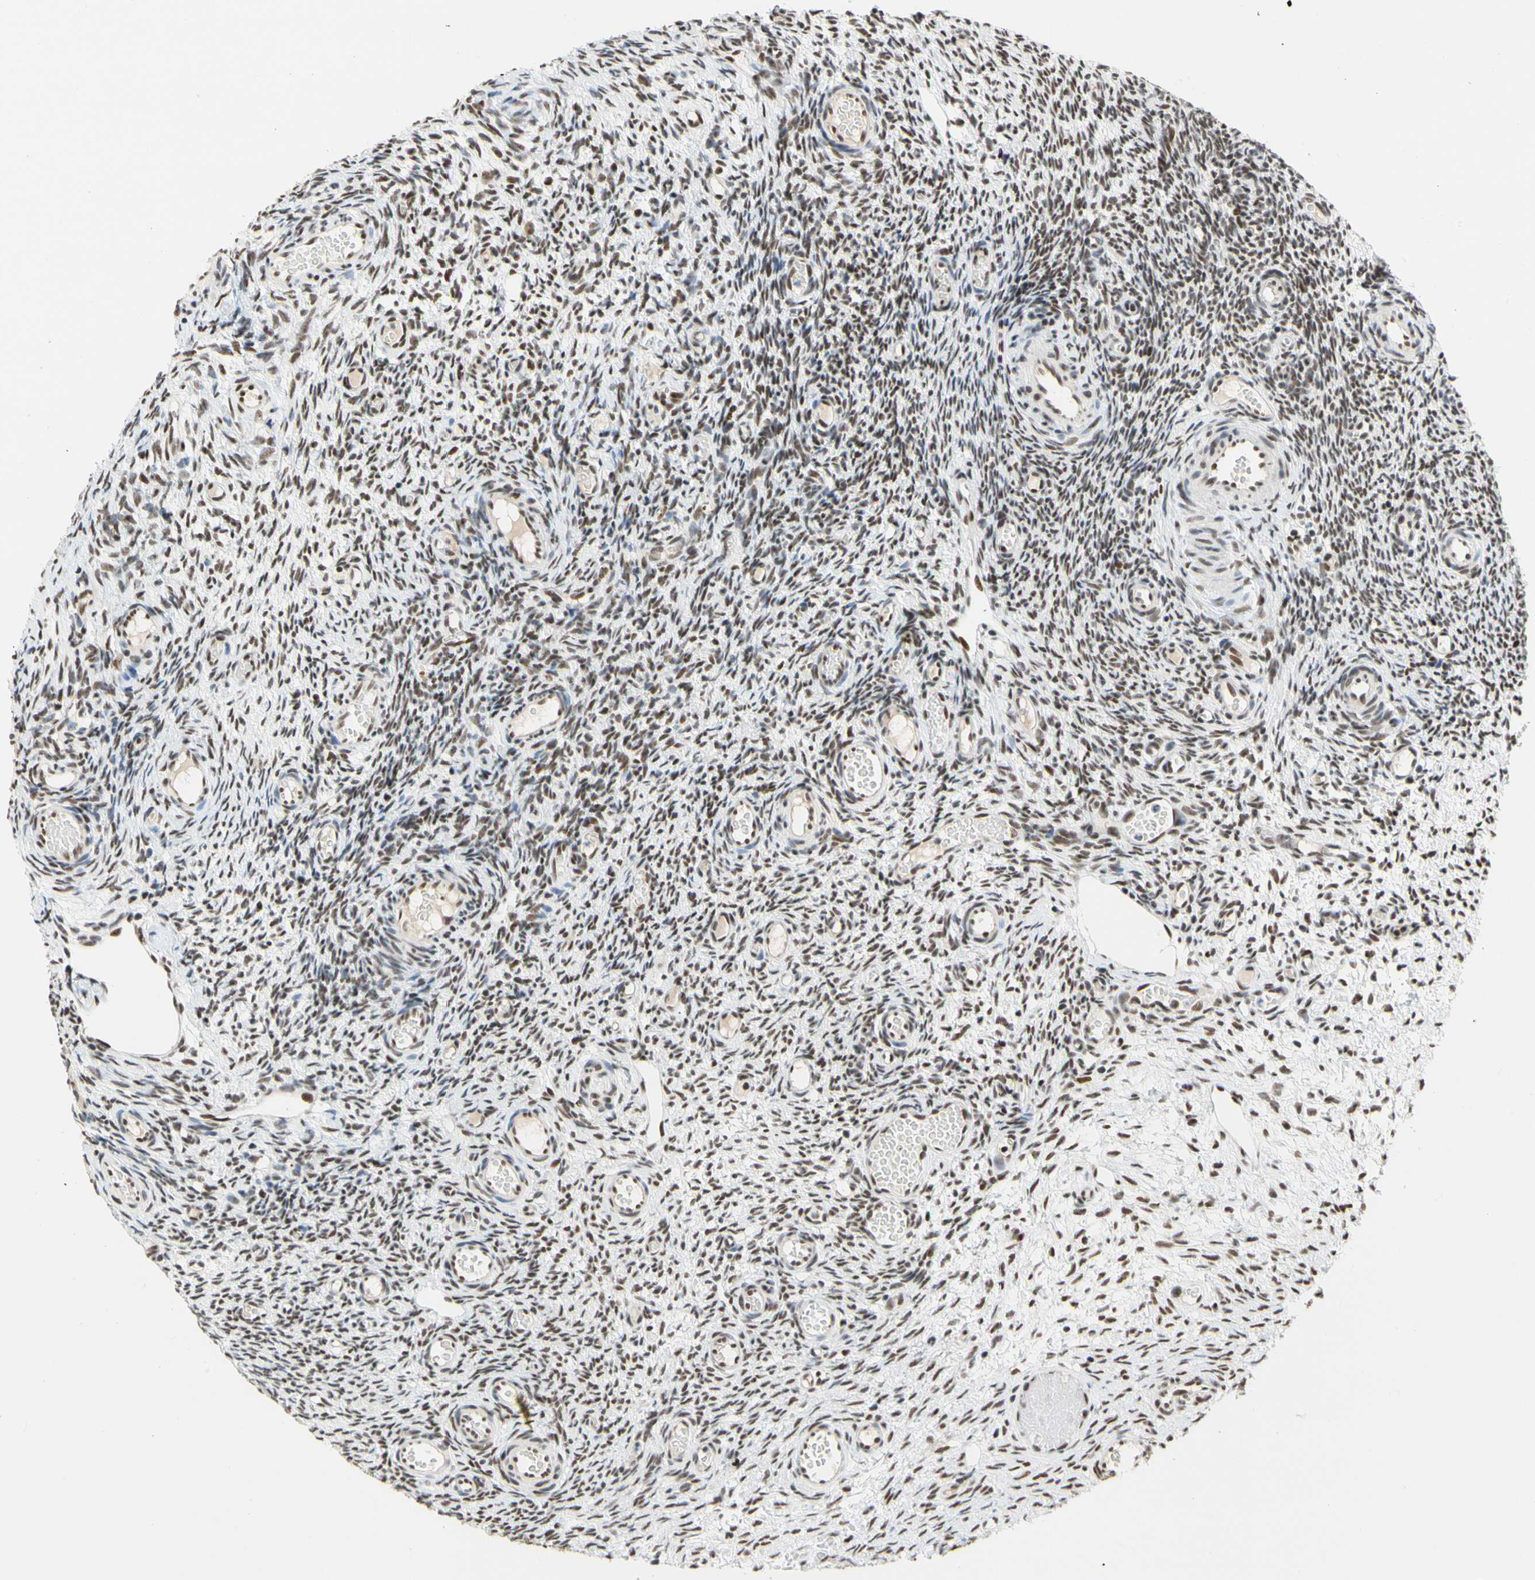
{"staining": {"intensity": "moderate", "quantity": ">75%", "location": "nuclear"}, "tissue": "ovary", "cell_type": "Ovarian stroma cells", "image_type": "normal", "snomed": [{"axis": "morphology", "description": "Normal tissue, NOS"}, {"axis": "topography", "description": "Ovary"}], "caption": "Normal ovary was stained to show a protein in brown. There is medium levels of moderate nuclear expression in about >75% of ovarian stroma cells. (DAB IHC with brightfield microscopy, high magnification).", "gene": "ZSCAN16", "patient": {"sex": "female", "age": 35}}